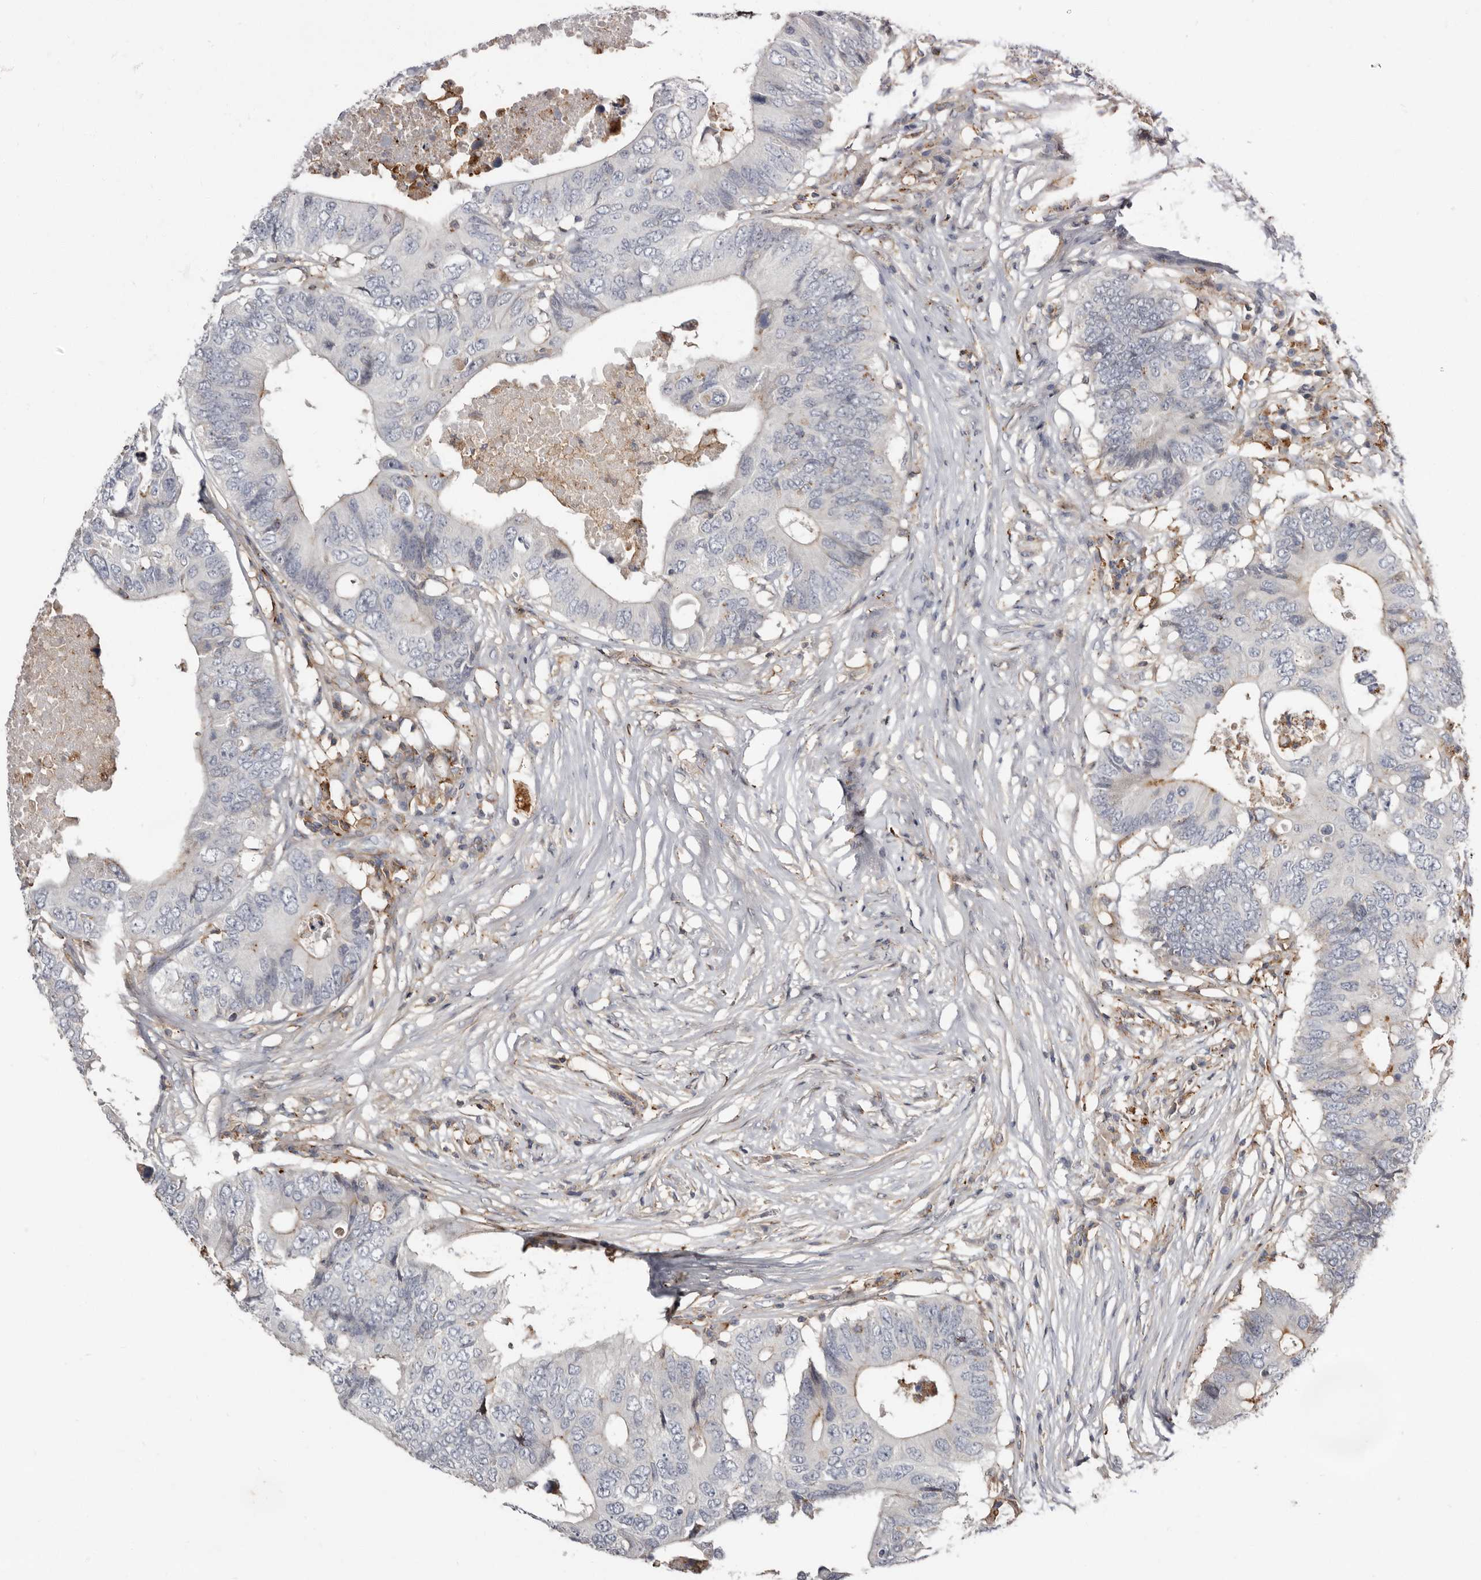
{"staining": {"intensity": "moderate", "quantity": "<25%", "location": "cytoplasmic/membranous"}, "tissue": "colorectal cancer", "cell_type": "Tumor cells", "image_type": "cancer", "snomed": [{"axis": "morphology", "description": "Adenocarcinoma, NOS"}, {"axis": "topography", "description": "Colon"}], "caption": "This is a photomicrograph of IHC staining of adenocarcinoma (colorectal), which shows moderate expression in the cytoplasmic/membranous of tumor cells.", "gene": "KIF26B", "patient": {"sex": "male", "age": 71}}